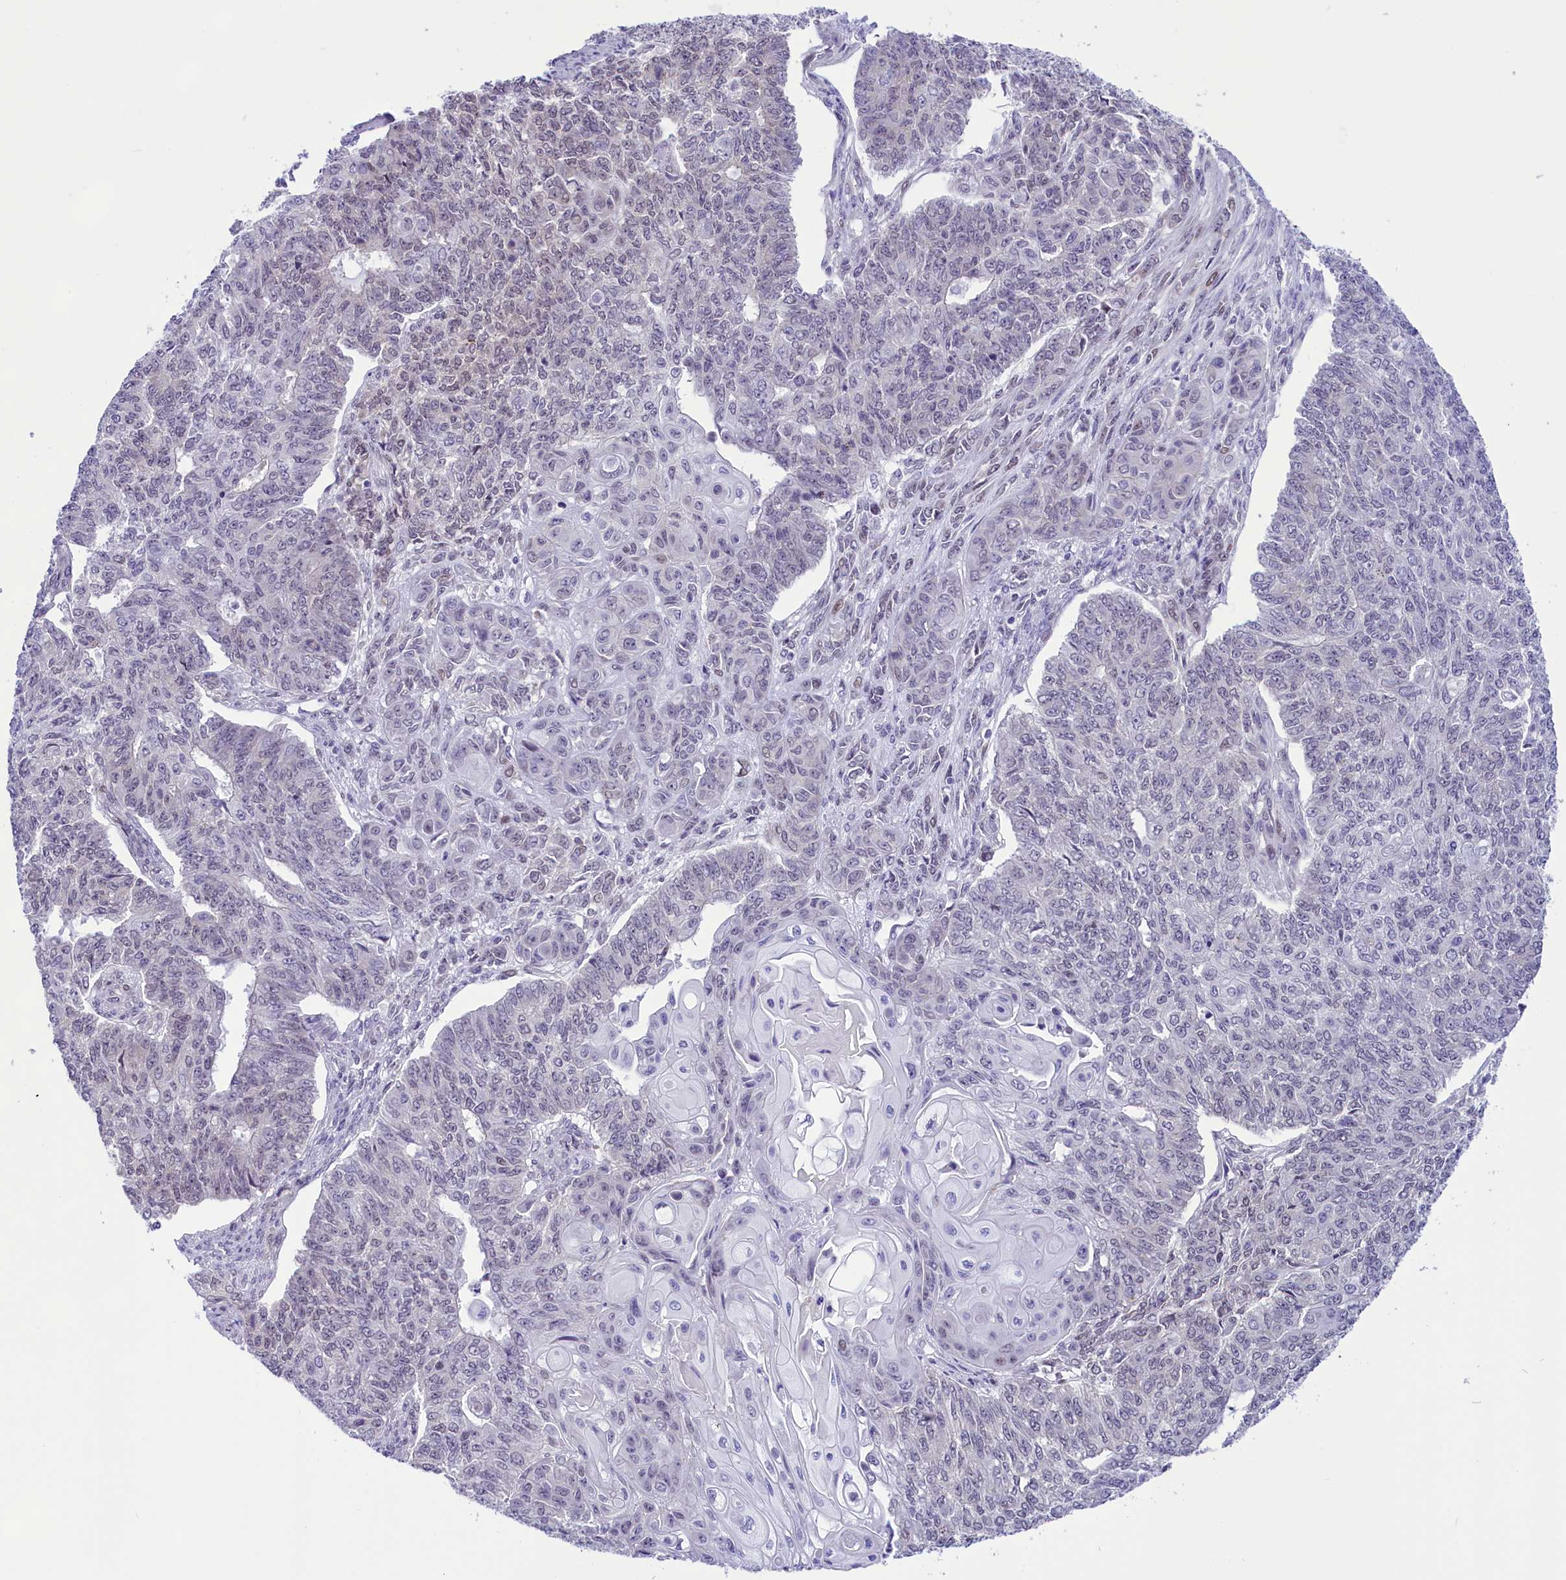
{"staining": {"intensity": "negative", "quantity": "none", "location": "none"}, "tissue": "endometrial cancer", "cell_type": "Tumor cells", "image_type": "cancer", "snomed": [{"axis": "morphology", "description": "Adenocarcinoma, NOS"}, {"axis": "topography", "description": "Endometrium"}], "caption": "The immunohistochemistry (IHC) micrograph has no significant expression in tumor cells of adenocarcinoma (endometrial) tissue. (DAB immunohistochemistry, high magnification).", "gene": "RPS6KB1", "patient": {"sex": "female", "age": 32}}